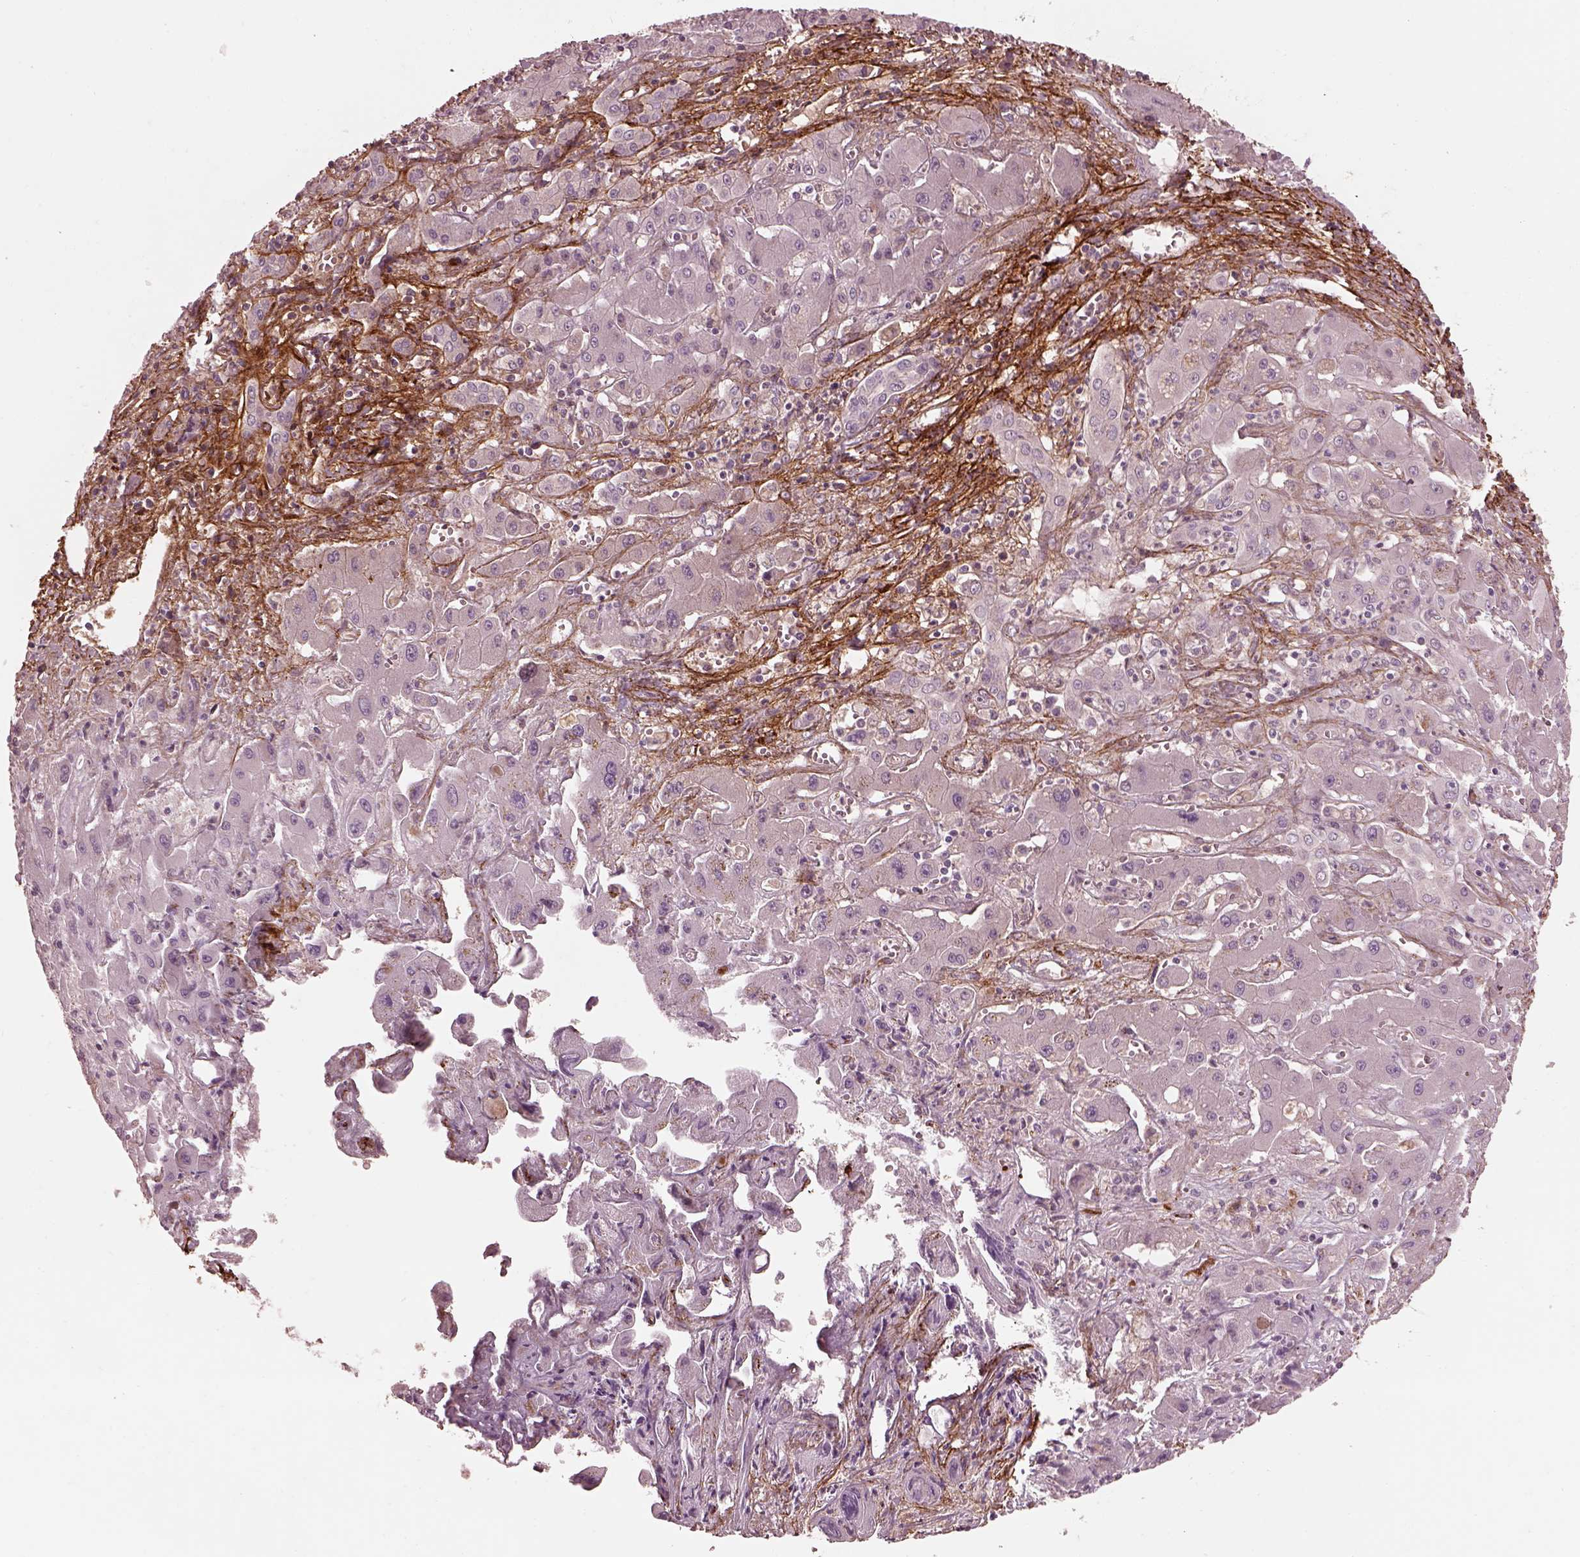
{"staining": {"intensity": "negative", "quantity": "none", "location": "none"}, "tissue": "liver cancer", "cell_type": "Tumor cells", "image_type": "cancer", "snomed": [{"axis": "morphology", "description": "Cholangiocarcinoma"}, {"axis": "topography", "description": "Liver"}], "caption": "Immunohistochemical staining of human liver cholangiocarcinoma demonstrates no significant positivity in tumor cells. (Stains: DAB immunohistochemistry with hematoxylin counter stain, Microscopy: brightfield microscopy at high magnification).", "gene": "EFEMP1", "patient": {"sex": "male", "age": 67}}